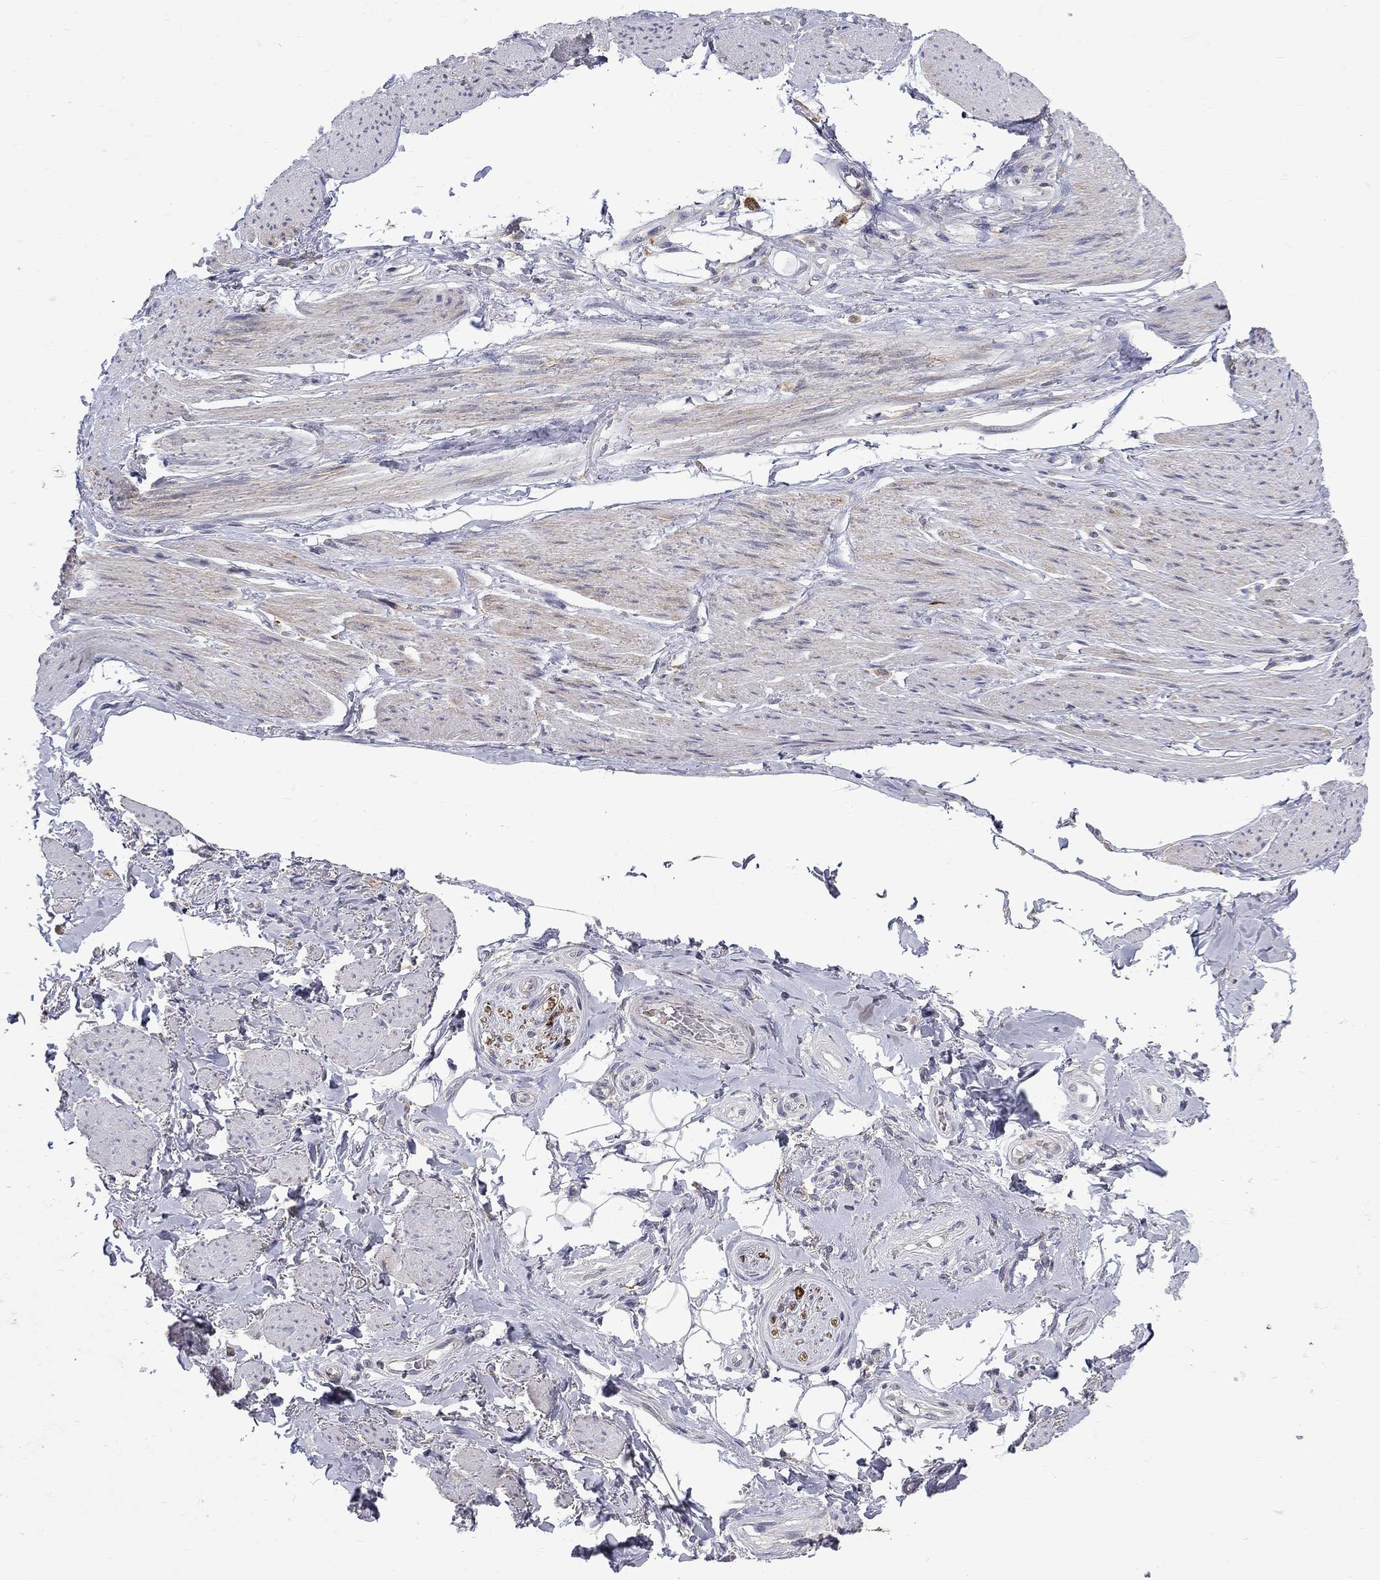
{"staining": {"intensity": "negative", "quantity": "none", "location": "none"}, "tissue": "adipose tissue", "cell_type": "Adipocytes", "image_type": "normal", "snomed": [{"axis": "morphology", "description": "Normal tissue, NOS"}, {"axis": "topography", "description": "Skeletal muscle"}, {"axis": "topography", "description": "Anal"}, {"axis": "topography", "description": "Peripheral nerve tissue"}], "caption": "This is a micrograph of IHC staining of normal adipose tissue, which shows no expression in adipocytes. Nuclei are stained in blue.", "gene": "PCBP2", "patient": {"sex": "male", "age": 53}}